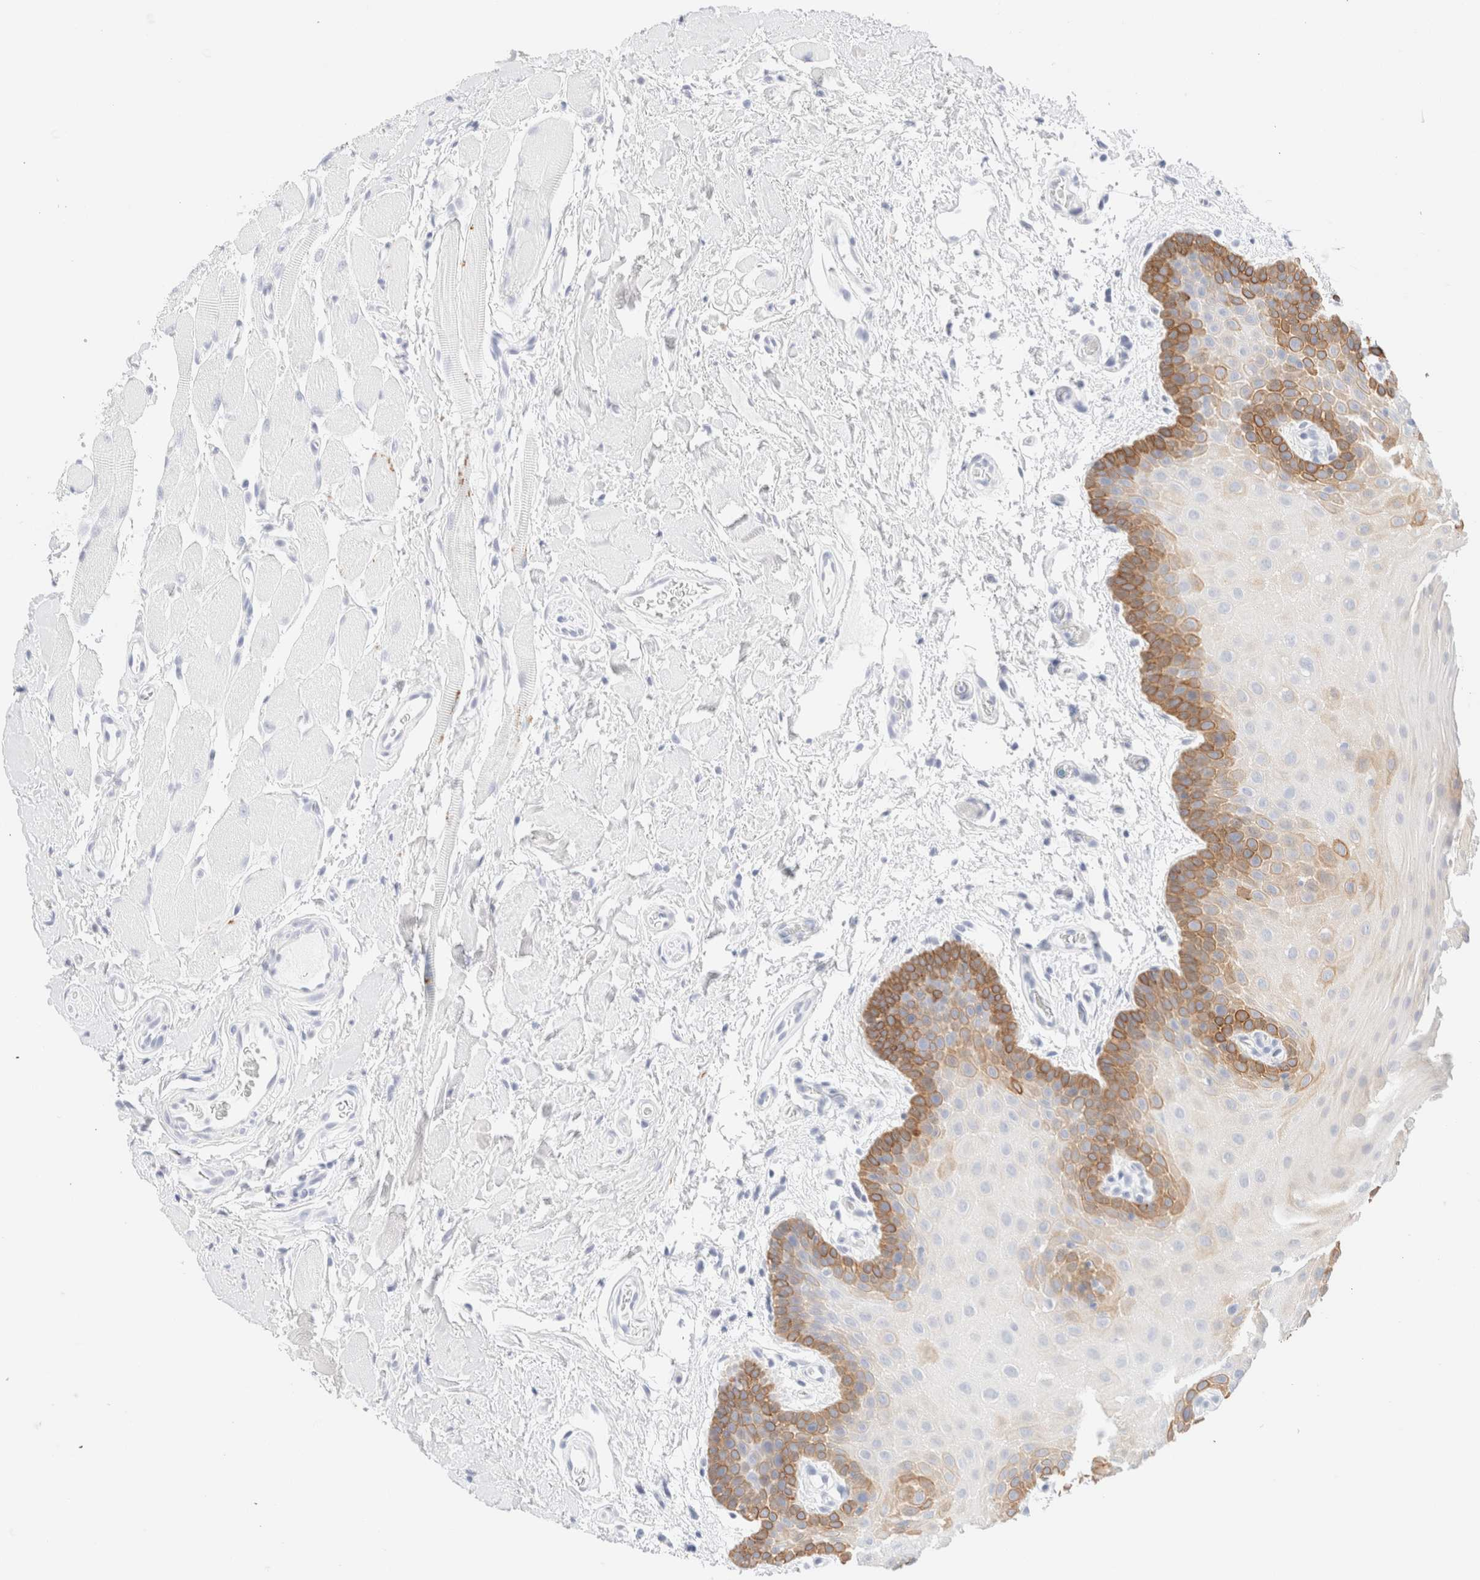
{"staining": {"intensity": "moderate", "quantity": "25%-75%", "location": "cytoplasmic/membranous"}, "tissue": "oral mucosa", "cell_type": "Squamous epithelial cells", "image_type": "normal", "snomed": [{"axis": "morphology", "description": "Normal tissue, NOS"}, {"axis": "topography", "description": "Oral tissue"}], "caption": "IHC micrograph of unremarkable human oral mucosa stained for a protein (brown), which exhibits medium levels of moderate cytoplasmic/membranous expression in approximately 25%-75% of squamous epithelial cells.", "gene": "KRT15", "patient": {"sex": "male", "age": 62}}